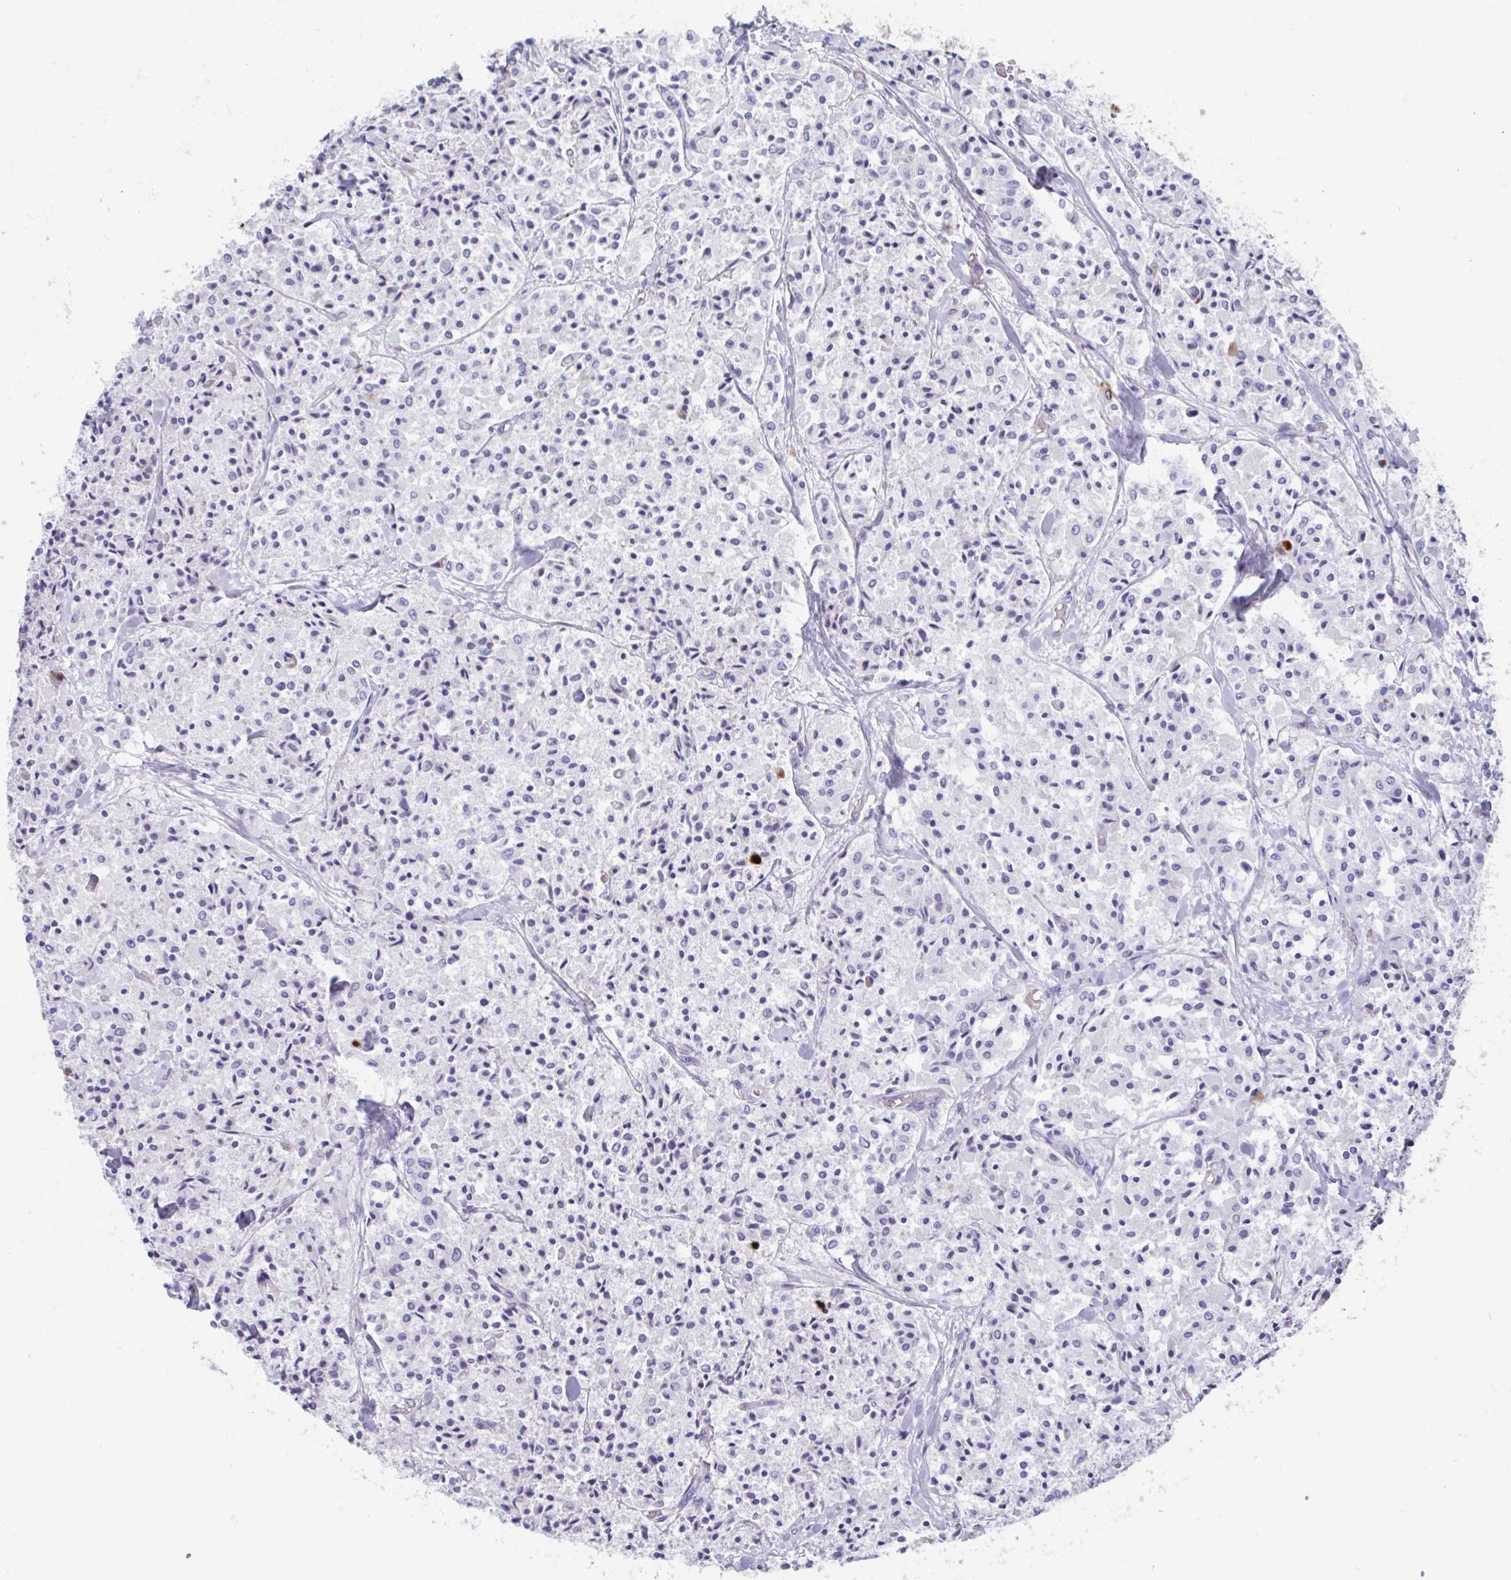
{"staining": {"intensity": "negative", "quantity": "none", "location": "none"}, "tissue": "carcinoid", "cell_type": "Tumor cells", "image_type": "cancer", "snomed": [{"axis": "morphology", "description": "Carcinoid, malignant, NOS"}, {"axis": "topography", "description": "Lung"}], "caption": "This is a histopathology image of immunohistochemistry (IHC) staining of malignant carcinoid, which shows no positivity in tumor cells.", "gene": "MORC4", "patient": {"sex": "male", "age": 71}}